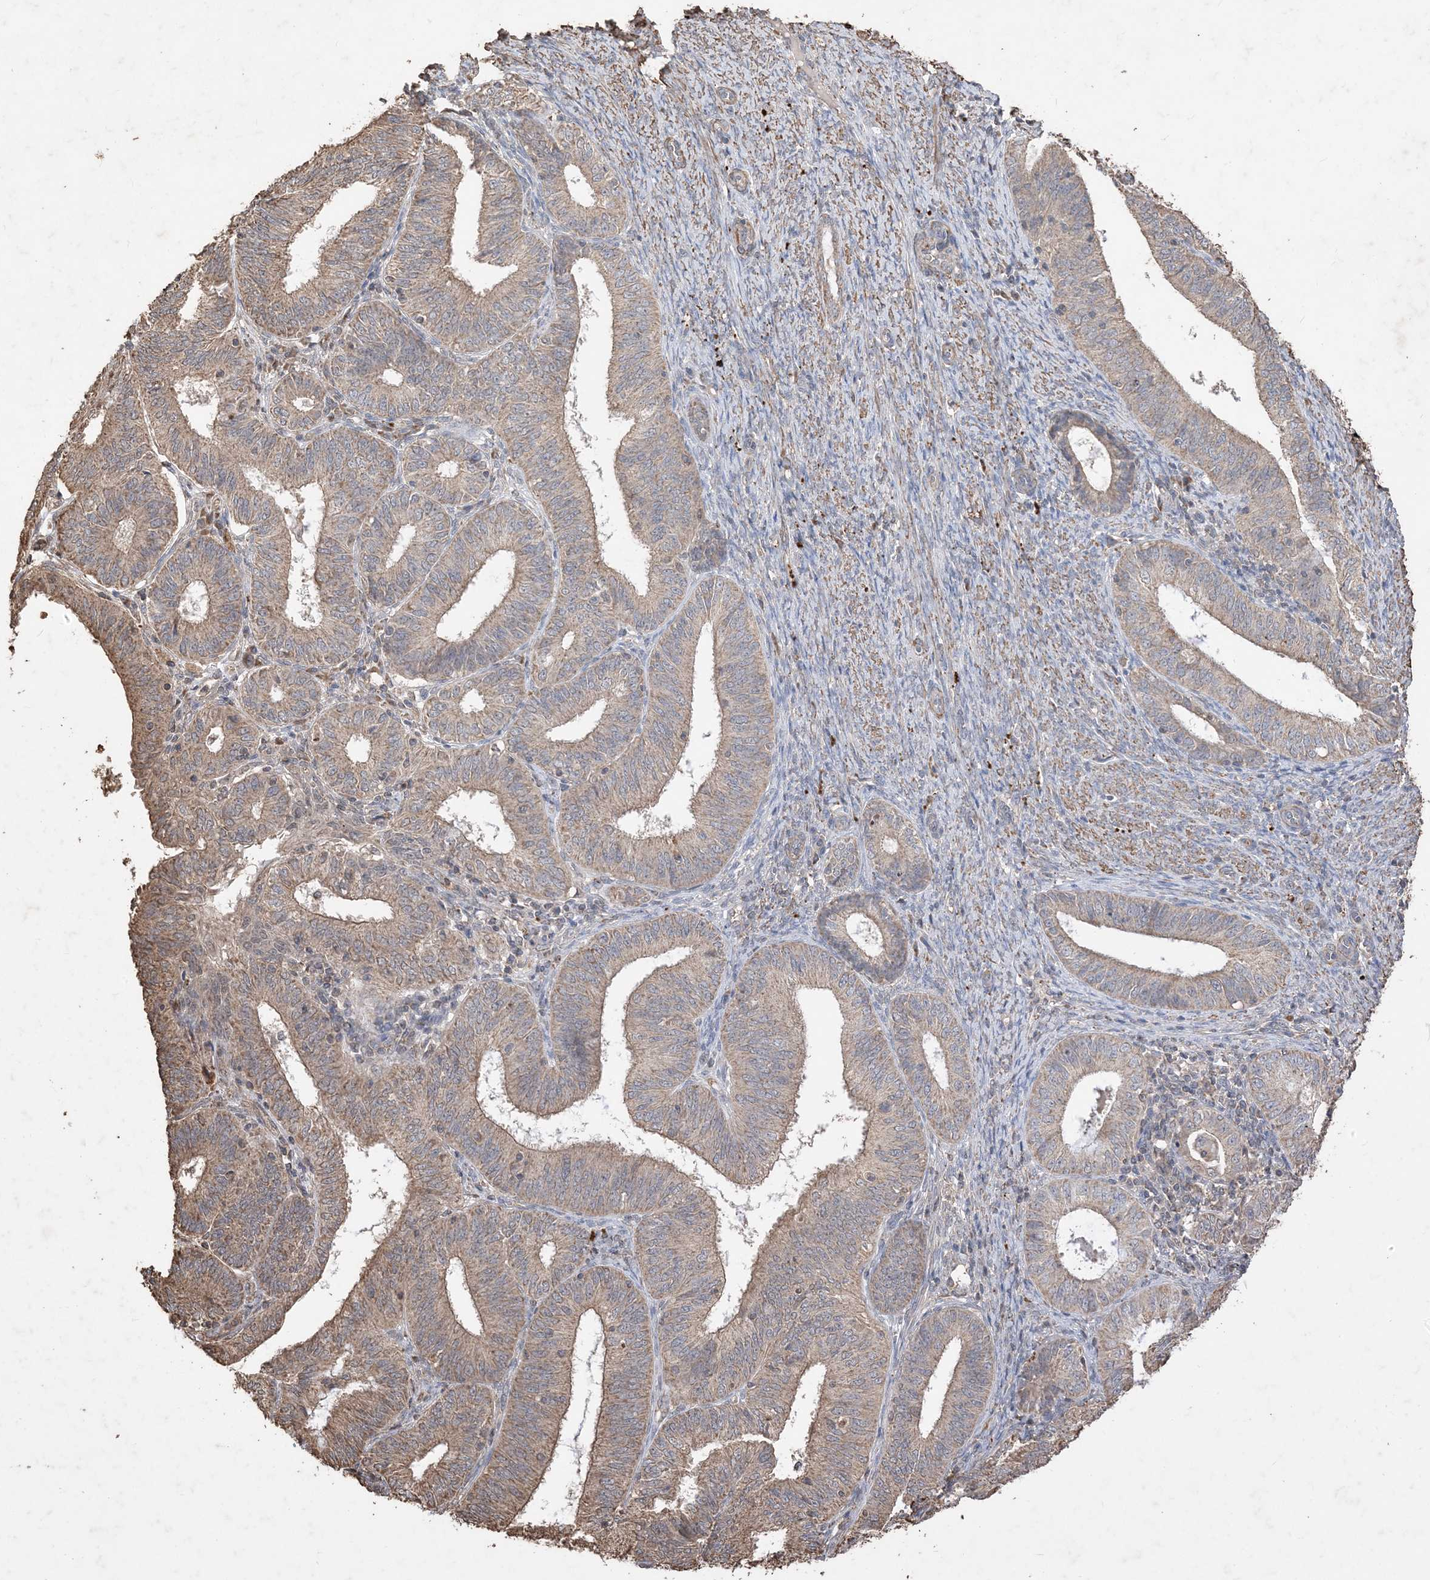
{"staining": {"intensity": "moderate", "quantity": ">75%", "location": "cytoplasmic/membranous"}, "tissue": "endometrial cancer", "cell_type": "Tumor cells", "image_type": "cancer", "snomed": [{"axis": "morphology", "description": "Adenocarcinoma, NOS"}, {"axis": "topography", "description": "Endometrium"}], "caption": "Tumor cells reveal medium levels of moderate cytoplasmic/membranous expression in approximately >75% of cells in endometrial cancer.", "gene": "HPS4", "patient": {"sex": "female", "age": 51}}